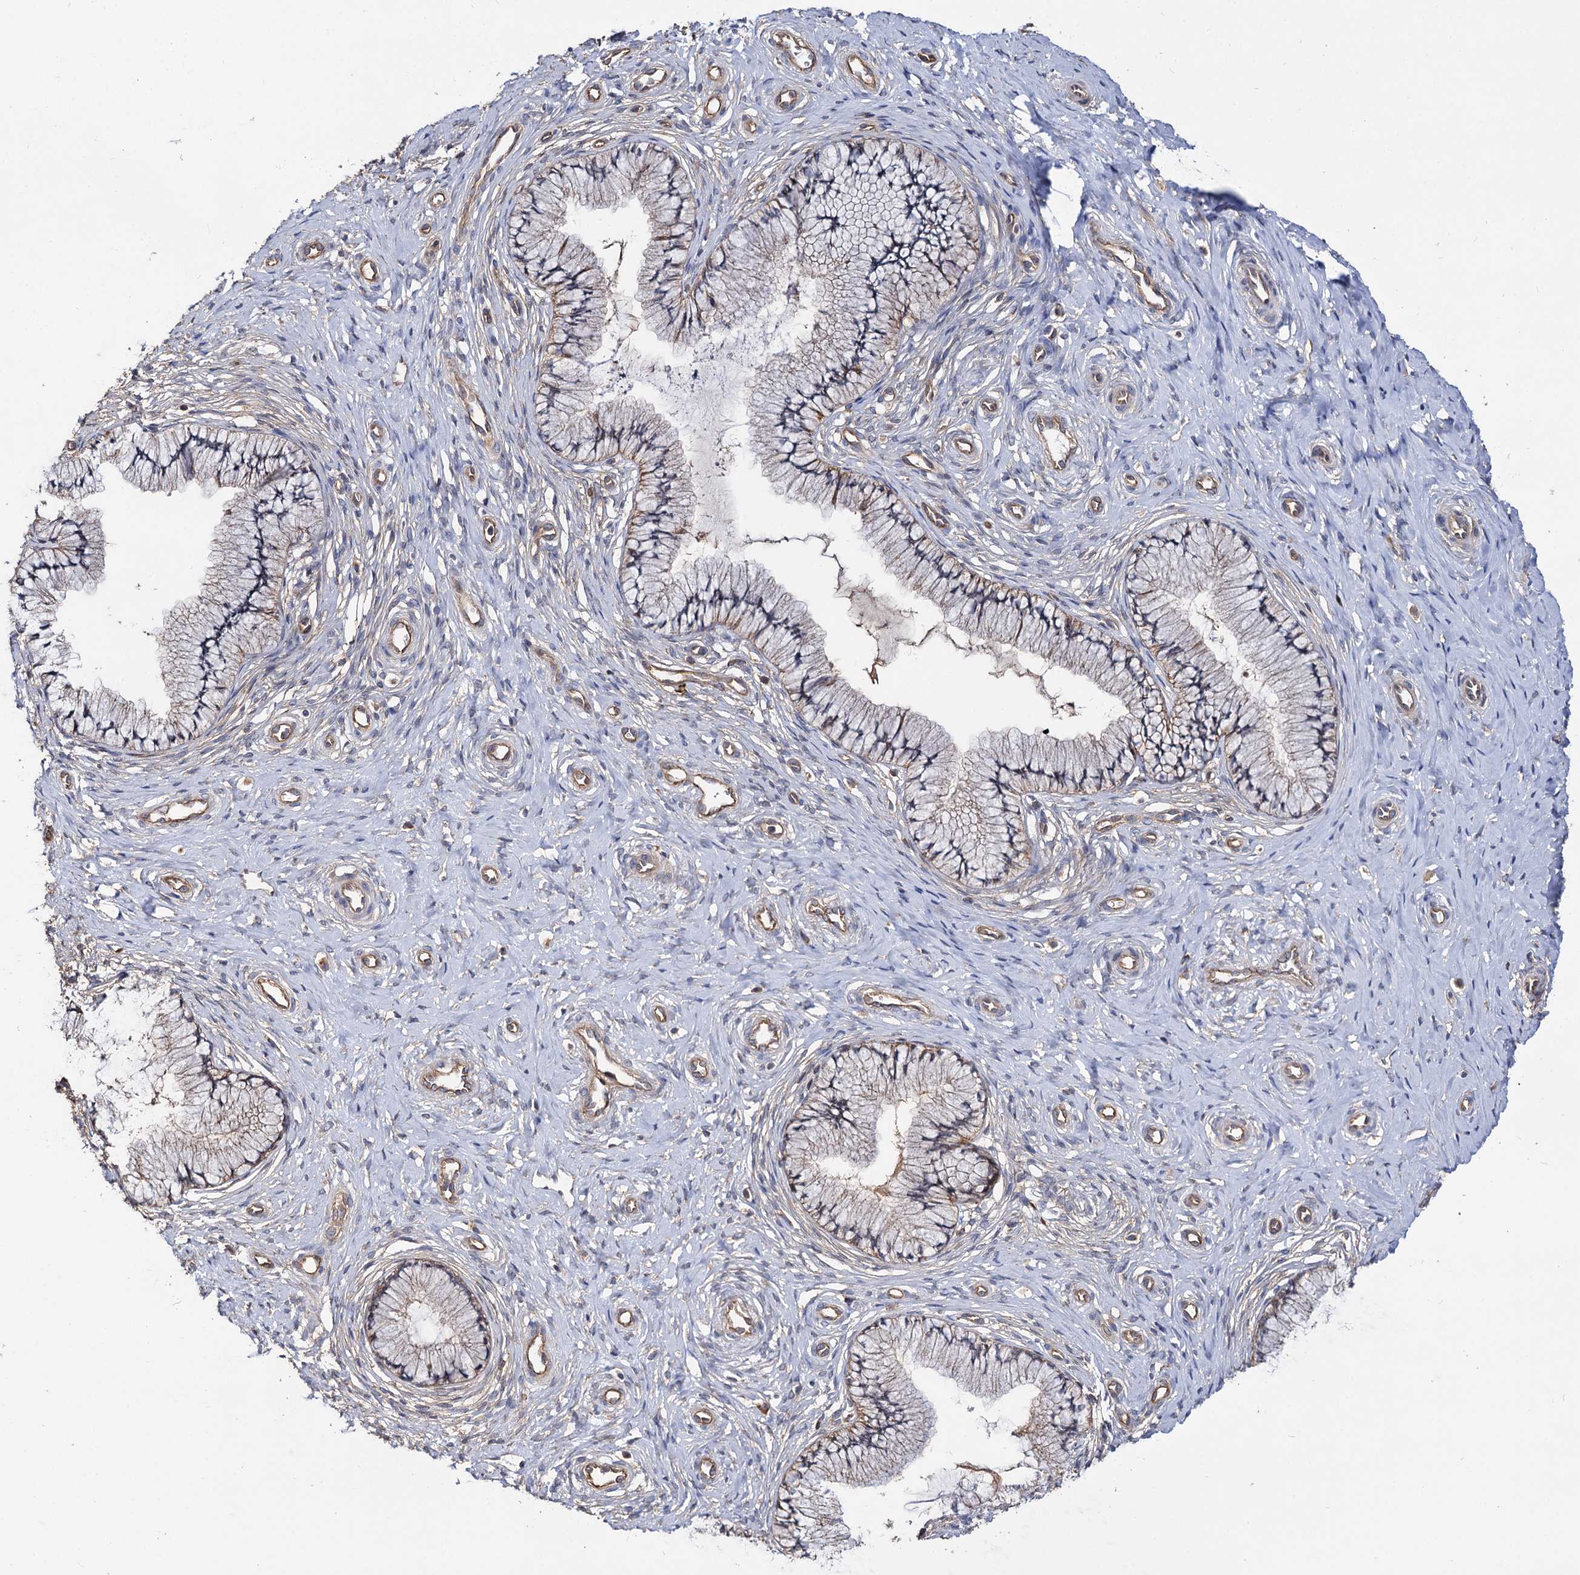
{"staining": {"intensity": "weak", "quantity": "25%-75%", "location": "cytoplasmic/membranous"}, "tissue": "cervix", "cell_type": "Glandular cells", "image_type": "normal", "snomed": [{"axis": "morphology", "description": "Normal tissue, NOS"}, {"axis": "topography", "description": "Cervix"}], "caption": "Immunohistochemistry (IHC) of benign human cervix exhibits low levels of weak cytoplasmic/membranous staining in approximately 25%-75% of glandular cells. Ihc stains the protein in brown and the nuclei are stained blue.", "gene": "IDI1", "patient": {"sex": "female", "age": 36}}